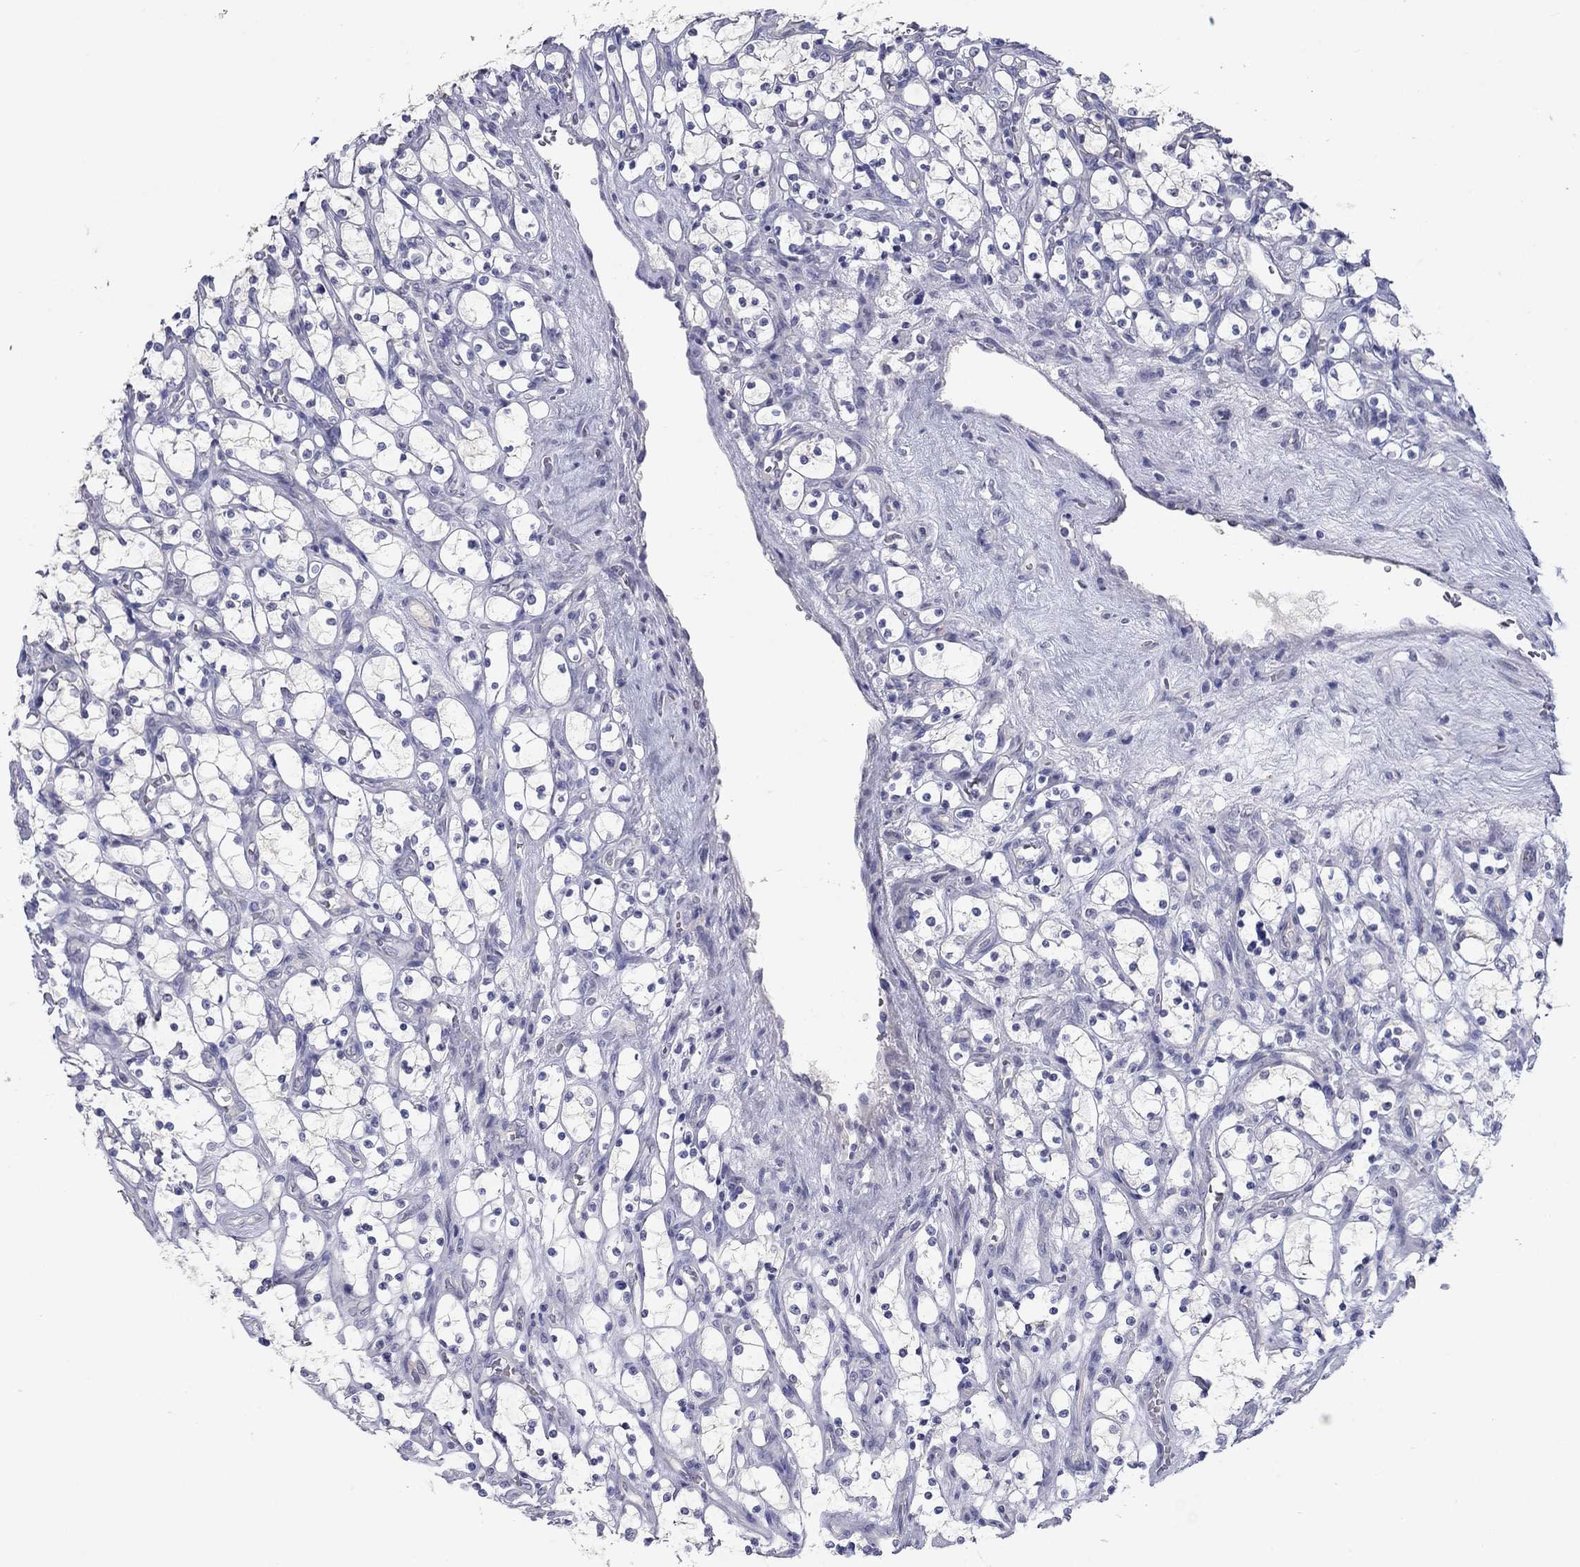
{"staining": {"intensity": "negative", "quantity": "none", "location": "none"}, "tissue": "renal cancer", "cell_type": "Tumor cells", "image_type": "cancer", "snomed": [{"axis": "morphology", "description": "Adenocarcinoma, NOS"}, {"axis": "topography", "description": "Kidney"}], "caption": "The IHC photomicrograph has no significant staining in tumor cells of renal cancer (adenocarcinoma) tissue. (IHC, brightfield microscopy, high magnification).", "gene": "PLS1", "patient": {"sex": "female", "age": 69}}